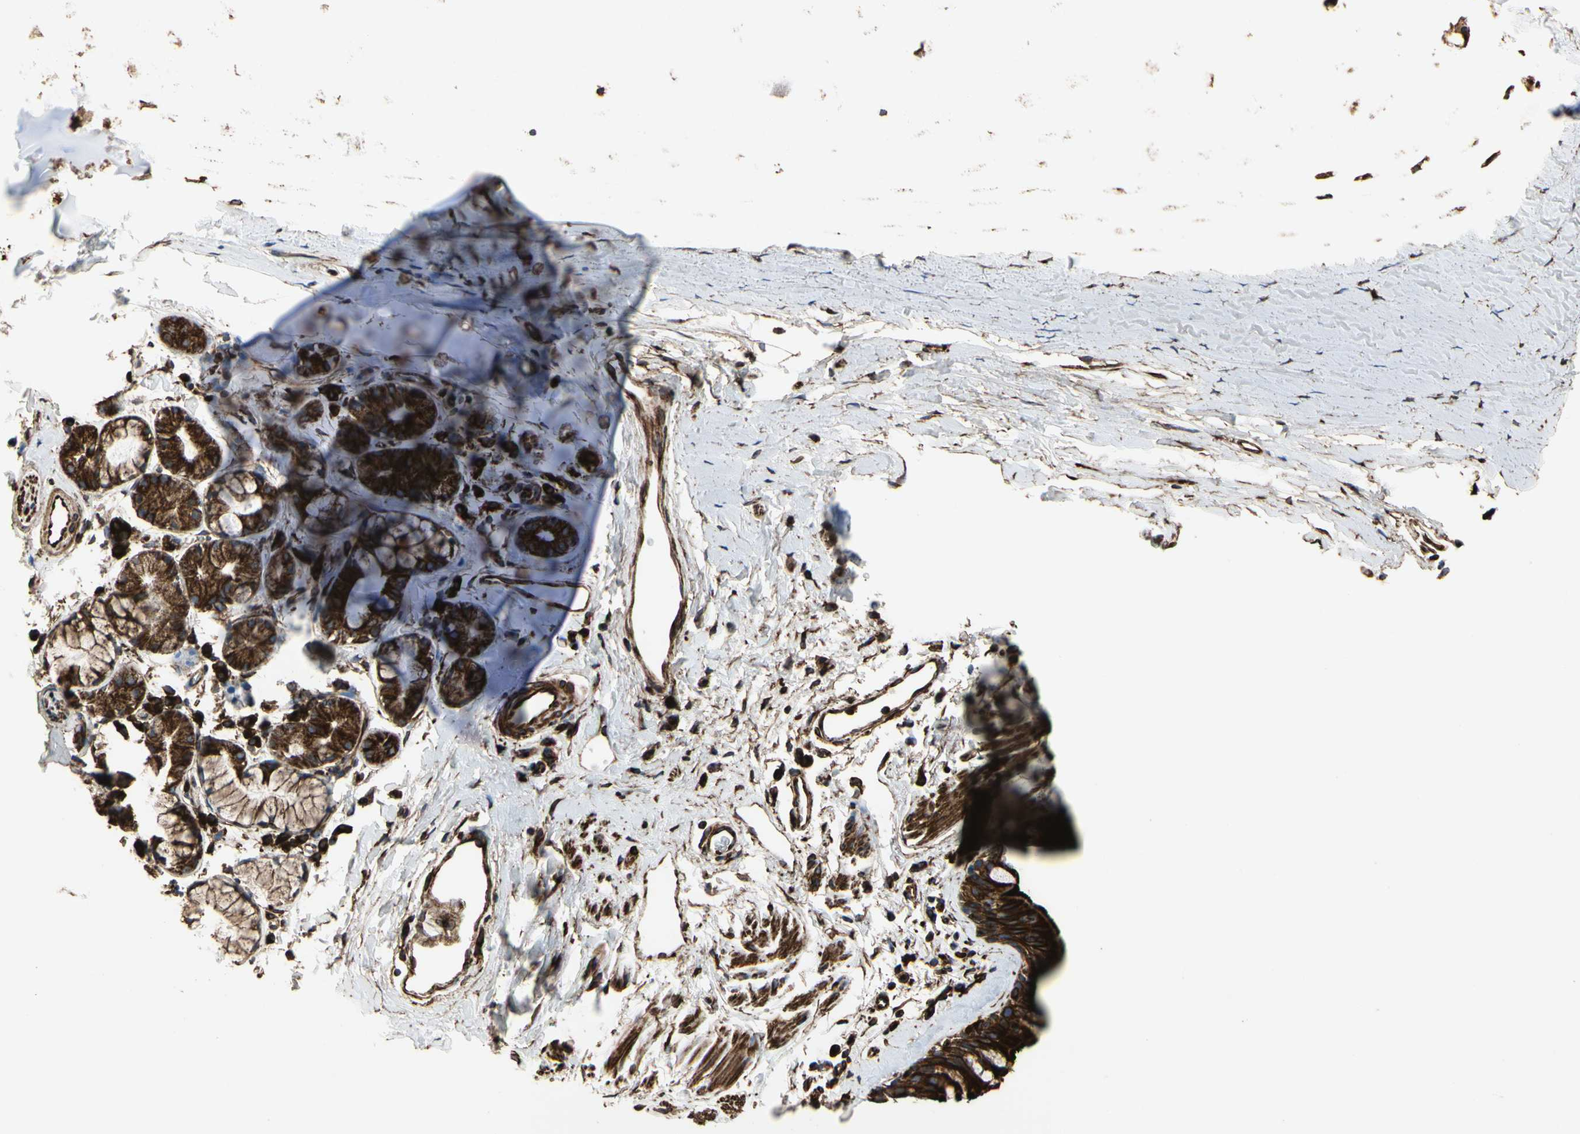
{"staining": {"intensity": "strong", "quantity": ">75%", "location": "cytoplasmic/membranous"}, "tissue": "bronchus", "cell_type": "Respiratory epithelial cells", "image_type": "normal", "snomed": [{"axis": "morphology", "description": "Normal tissue, NOS"}, {"axis": "morphology", "description": "Malignant melanoma, Metastatic site"}, {"axis": "topography", "description": "Bronchus"}, {"axis": "topography", "description": "Lung"}], "caption": "DAB (3,3'-diaminobenzidine) immunohistochemical staining of benign human bronchus displays strong cytoplasmic/membranous protein expression in approximately >75% of respiratory epithelial cells. The staining was performed using DAB, with brown indicating positive protein expression. Nuclei are stained blue with hematoxylin.", "gene": "TUBA1A", "patient": {"sex": "male", "age": 64}}